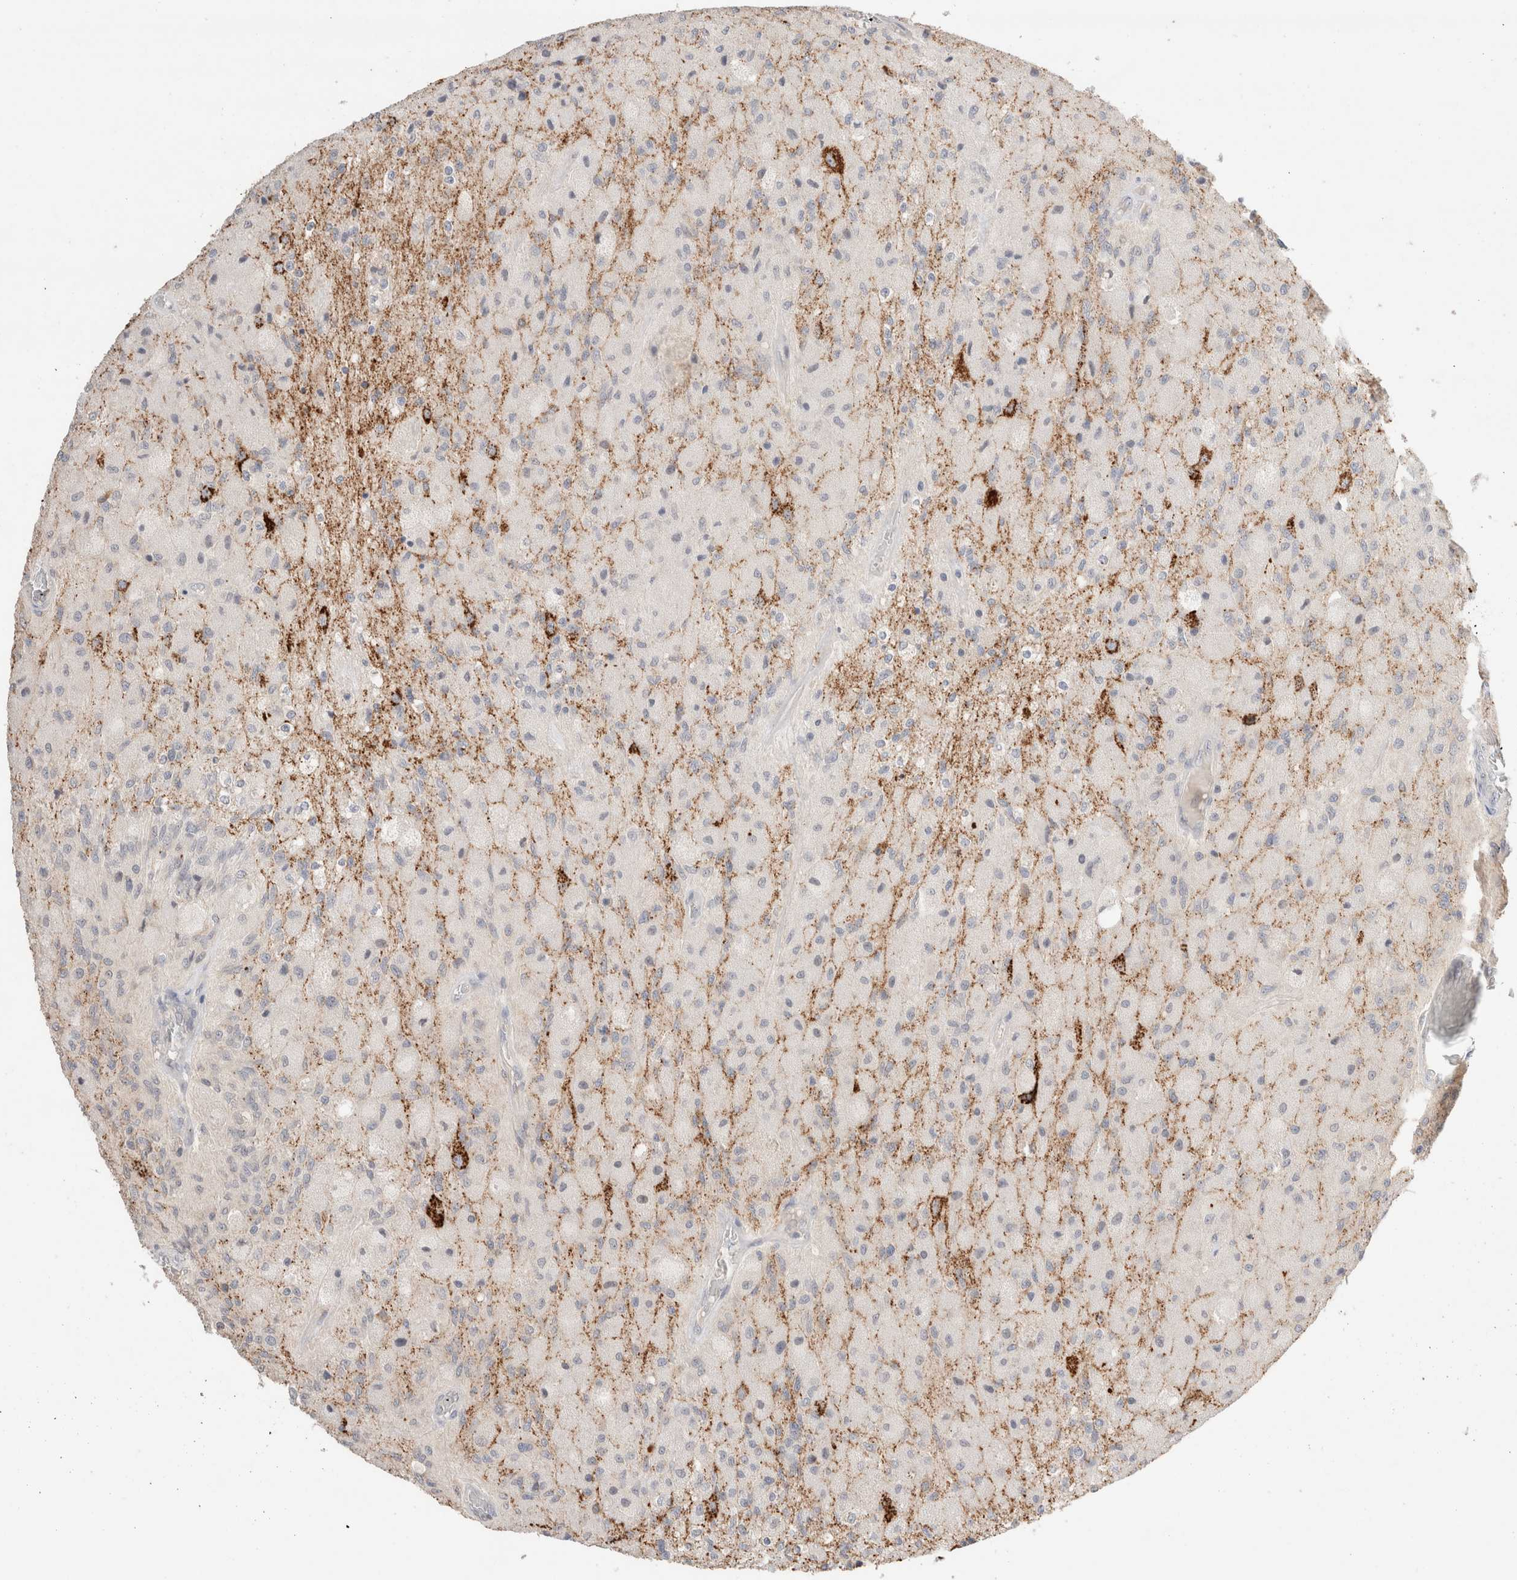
{"staining": {"intensity": "negative", "quantity": "none", "location": "none"}, "tissue": "glioma", "cell_type": "Tumor cells", "image_type": "cancer", "snomed": [{"axis": "morphology", "description": "Normal tissue, NOS"}, {"axis": "morphology", "description": "Glioma, malignant, High grade"}, {"axis": "topography", "description": "Cerebral cortex"}], "caption": "Photomicrograph shows no significant protein staining in tumor cells of glioma.", "gene": "TRIM41", "patient": {"sex": "male", "age": 77}}